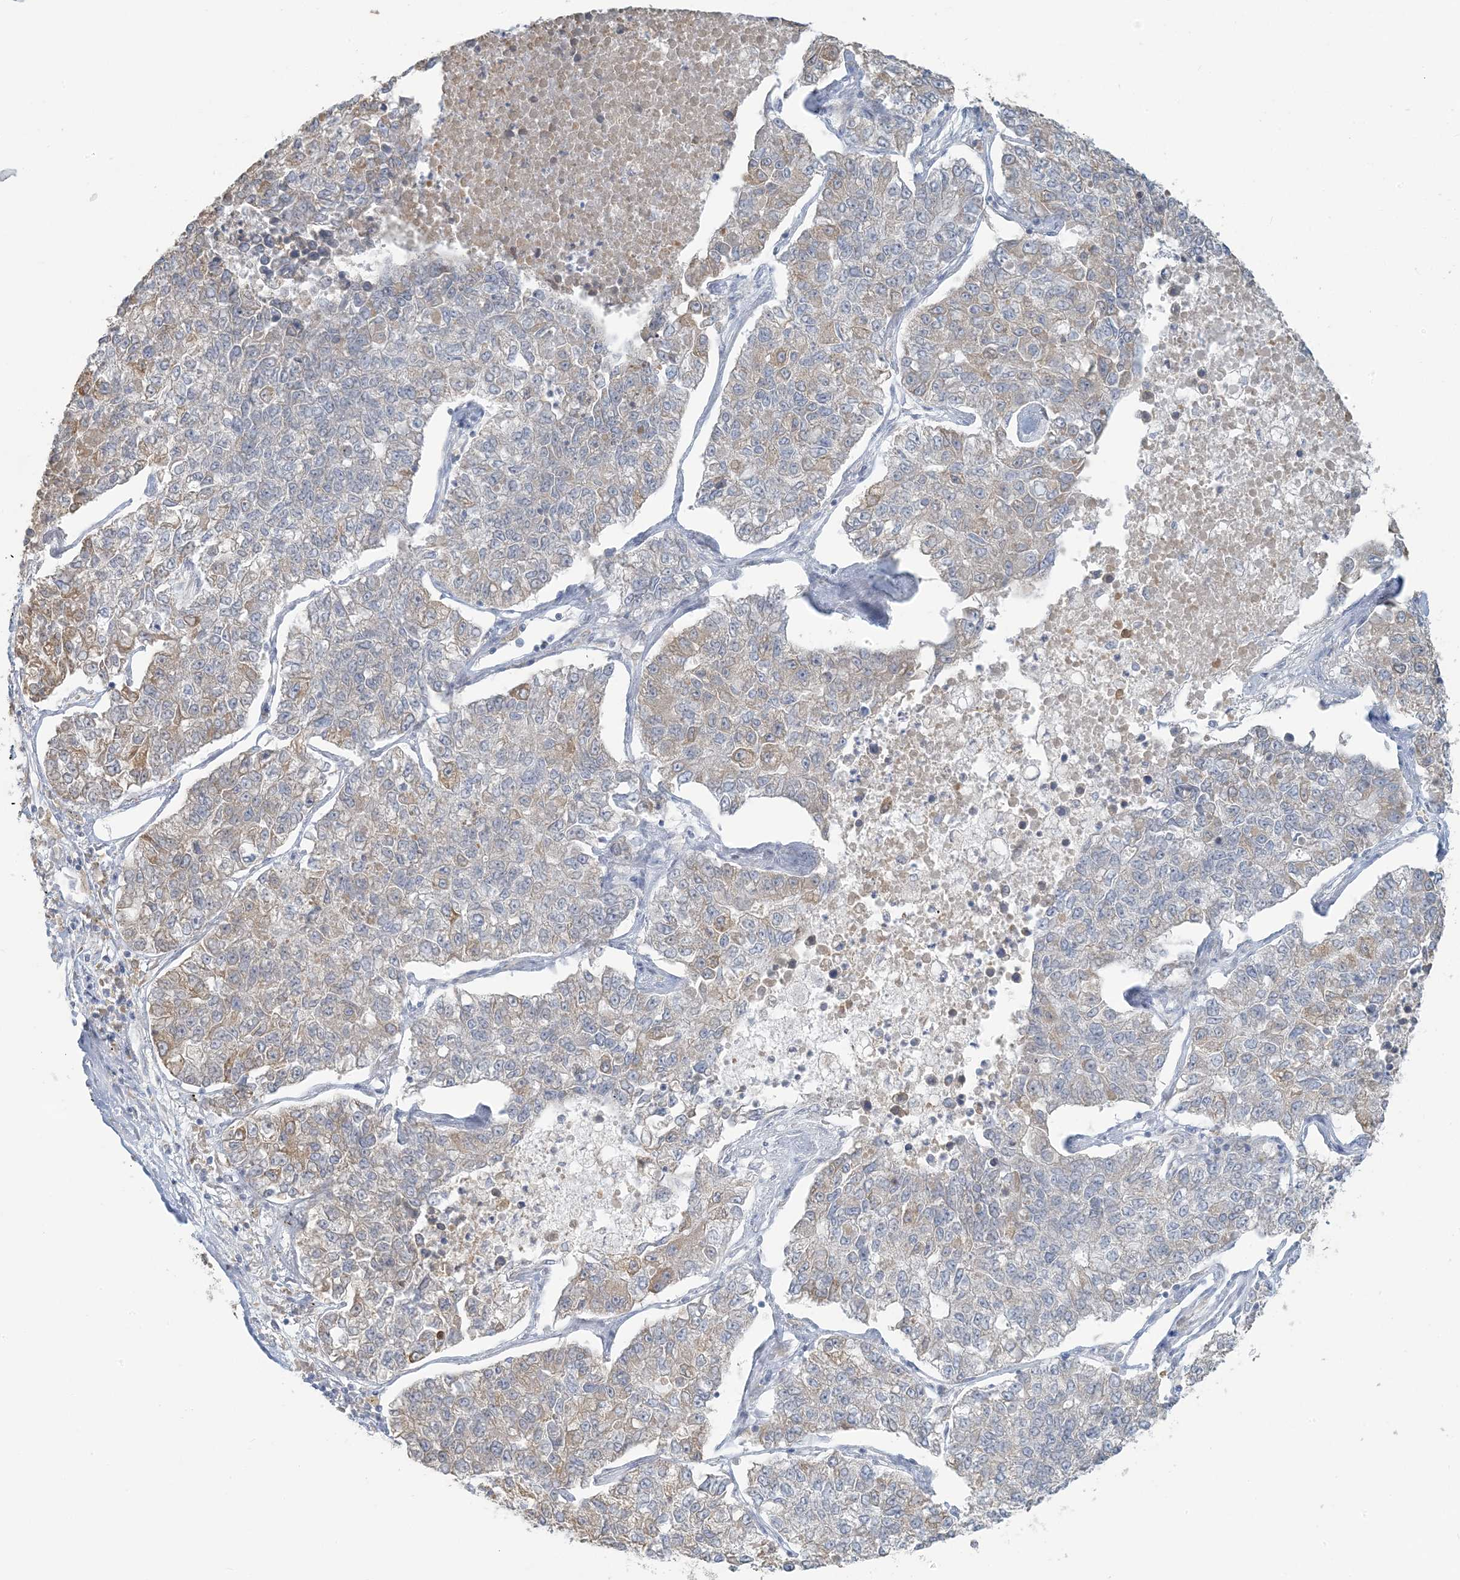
{"staining": {"intensity": "weak", "quantity": "<25%", "location": "cytoplasmic/membranous"}, "tissue": "lung cancer", "cell_type": "Tumor cells", "image_type": "cancer", "snomed": [{"axis": "morphology", "description": "Adenocarcinoma, NOS"}, {"axis": "topography", "description": "Lung"}], "caption": "Histopathology image shows no protein positivity in tumor cells of lung cancer (adenocarcinoma) tissue.", "gene": "EEFSEC", "patient": {"sex": "male", "age": 49}}